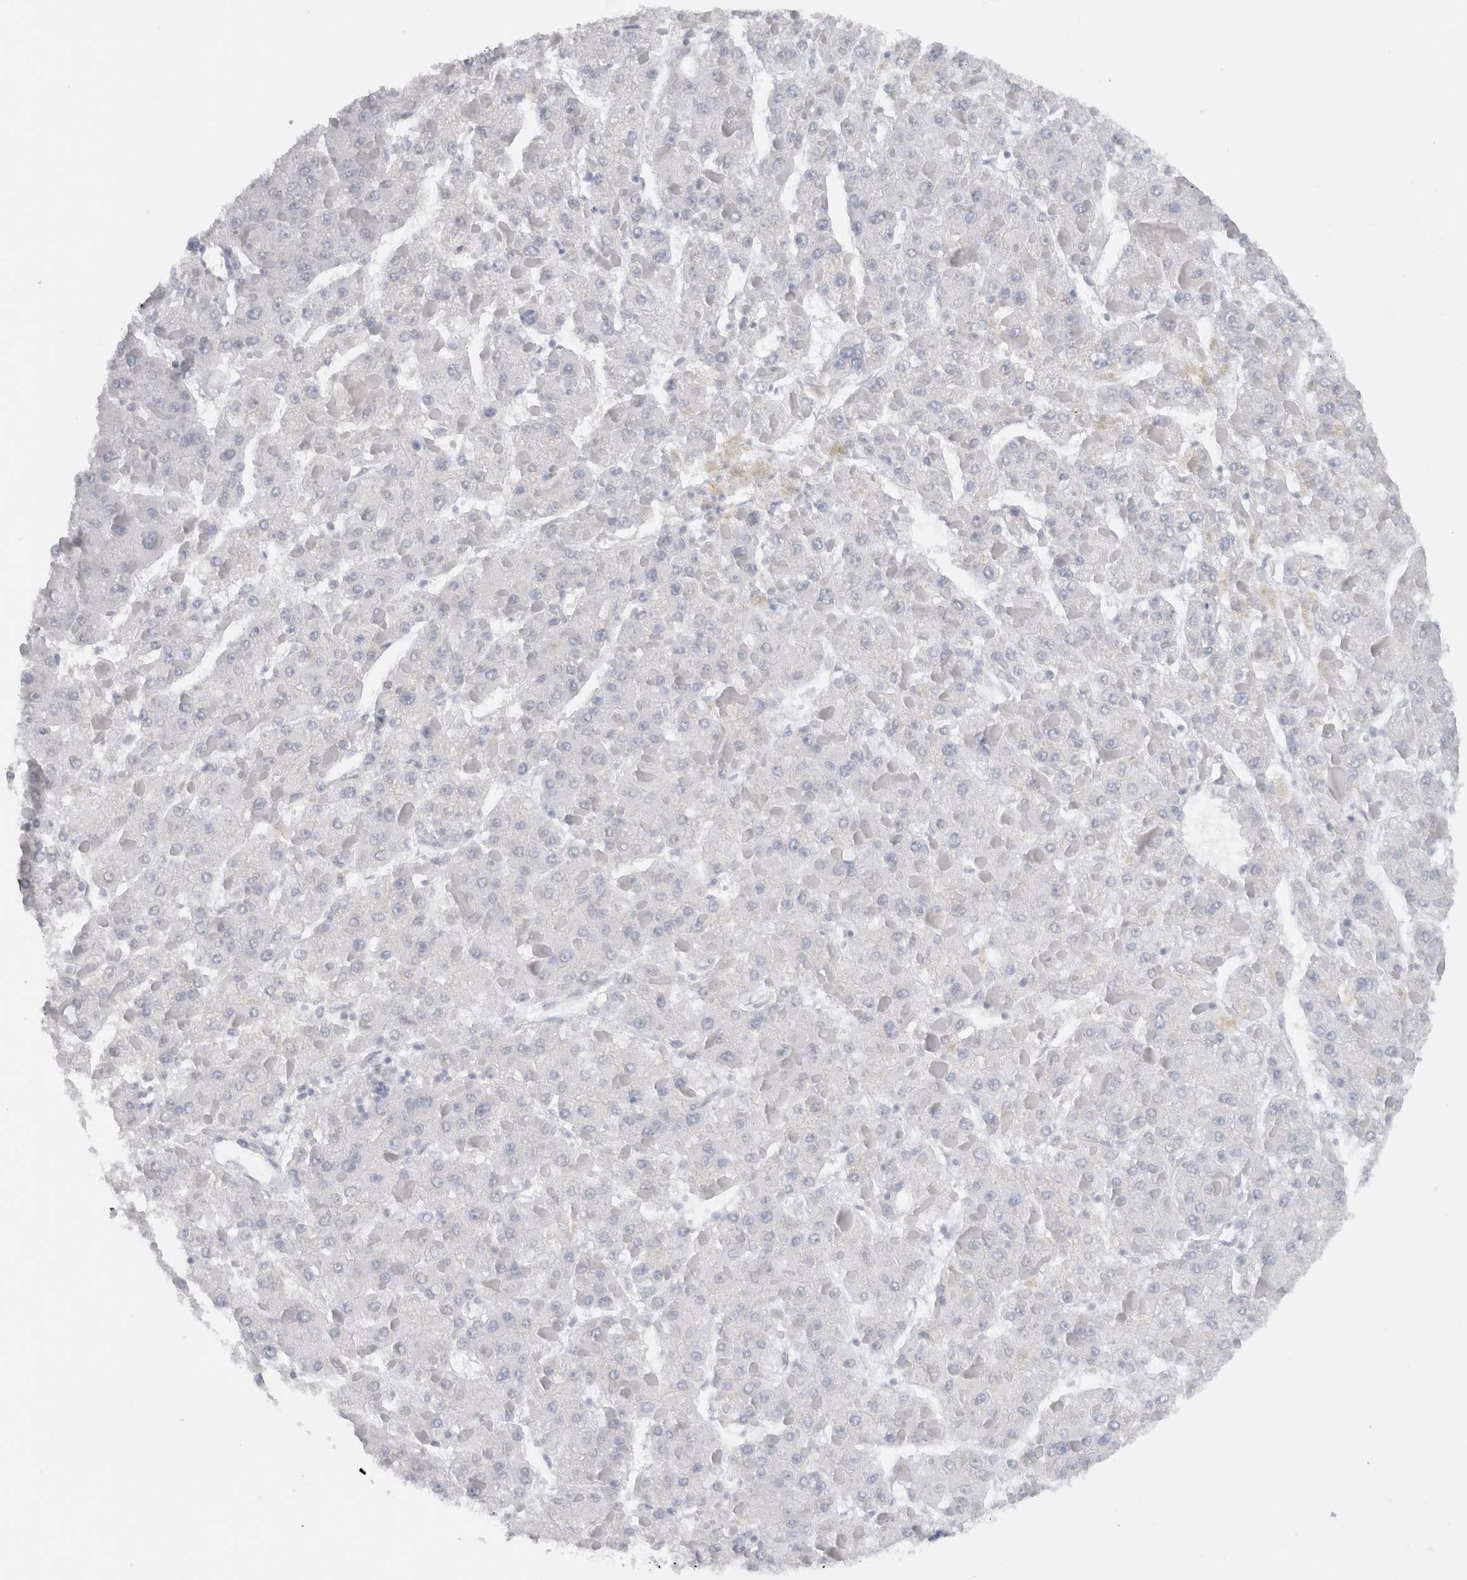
{"staining": {"intensity": "negative", "quantity": "none", "location": "none"}, "tissue": "liver cancer", "cell_type": "Tumor cells", "image_type": "cancer", "snomed": [{"axis": "morphology", "description": "Carcinoma, Hepatocellular, NOS"}, {"axis": "topography", "description": "Liver"}], "caption": "This is a micrograph of IHC staining of hepatocellular carcinoma (liver), which shows no positivity in tumor cells. Brightfield microscopy of immunohistochemistry stained with DAB (brown) and hematoxylin (blue), captured at high magnification.", "gene": "LAMP3", "patient": {"sex": "female", "age": 73}}